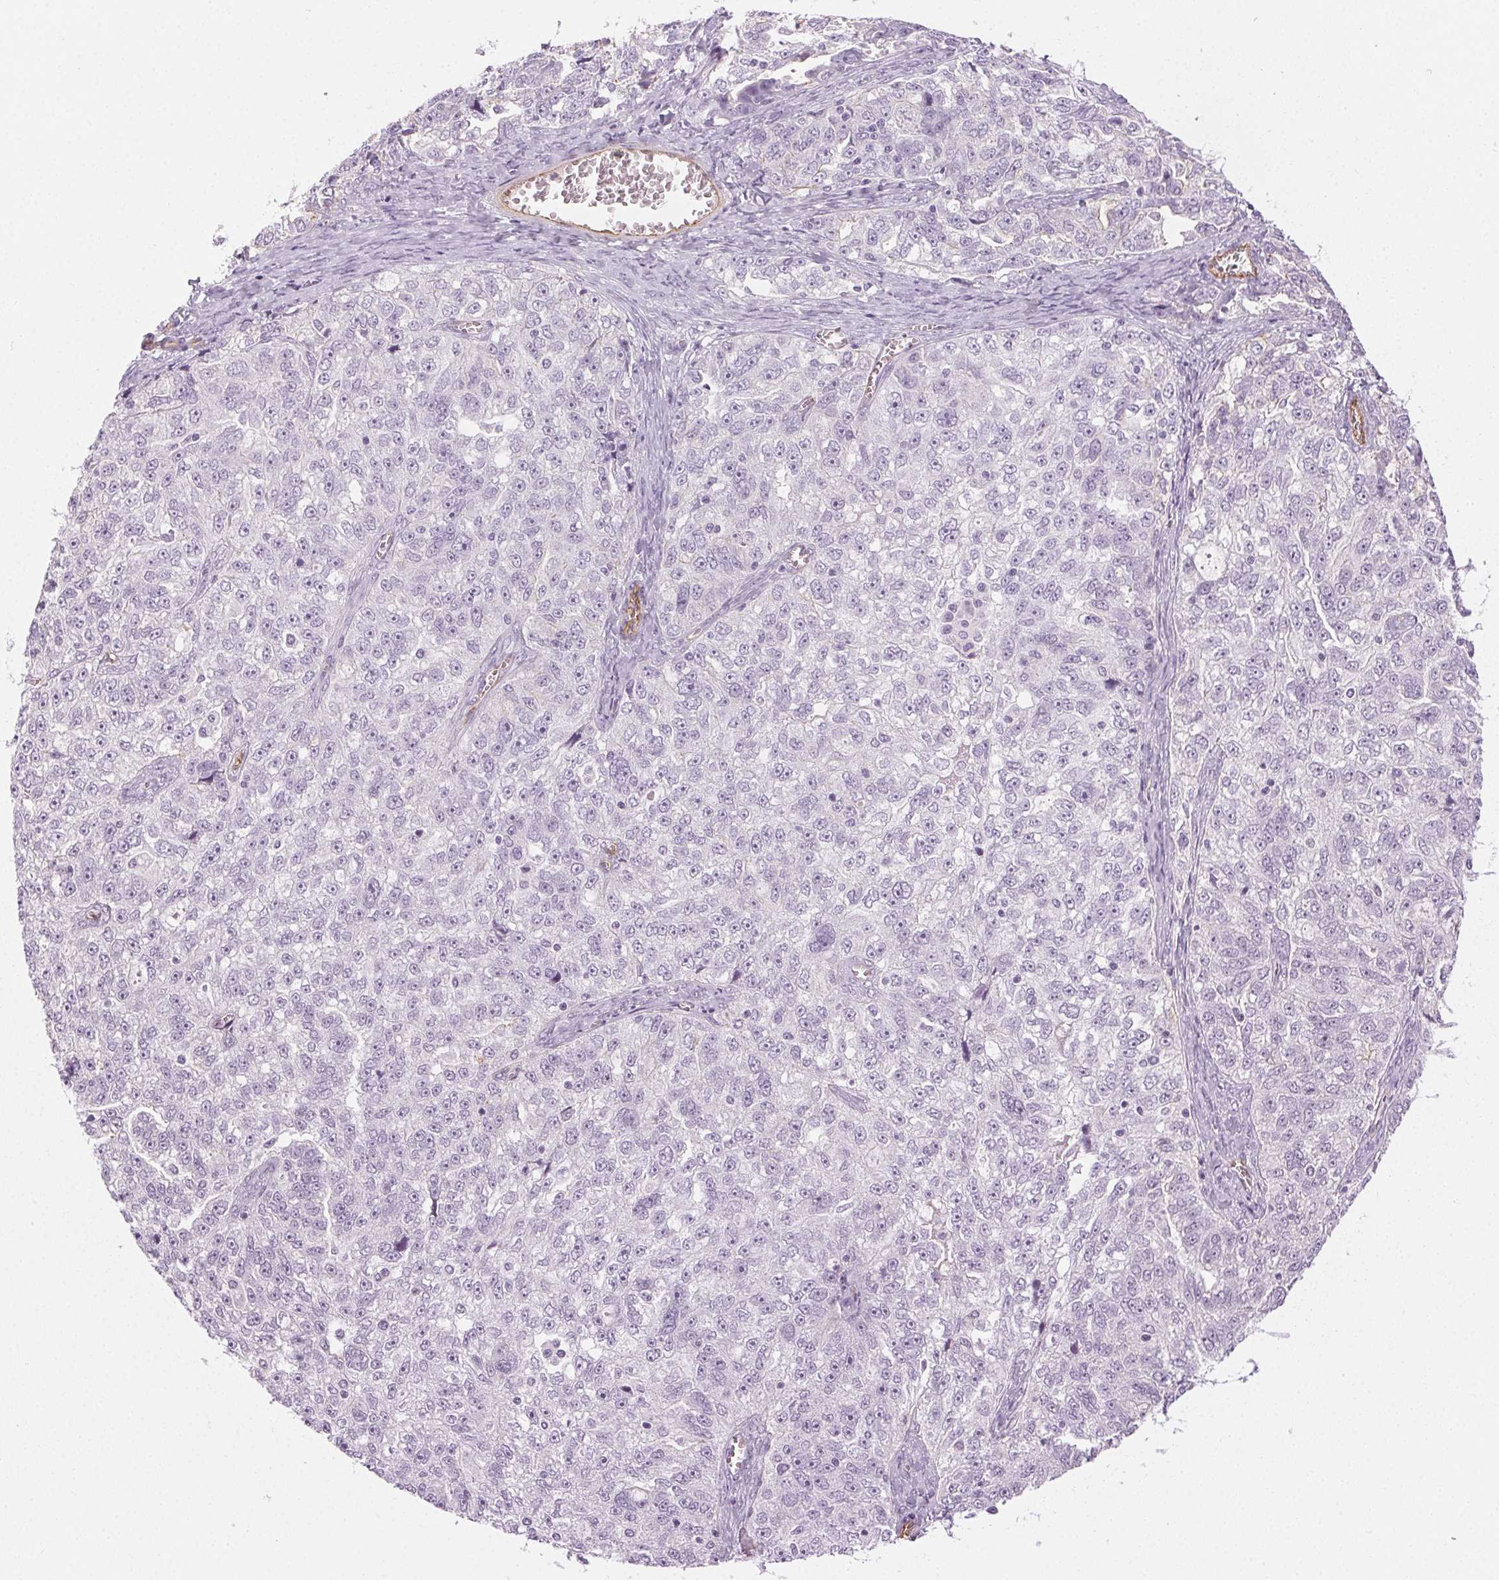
{"staining": {"intensity": "negative", "quantity": "none", "location": "none"}, "tissue": "ovarian cancer", "cell_type": "Tumor cells", "image_type": "cancer", "snomed": [{"axis": "morphology", "description": "Cystadenocarcinoma, serous, NOS"}, {"axis": "topography", "description": "Ovary"}], "caption": "Tumor cells are negative for brown protein staining in ovarian cancer.", "gene": "AIF1L", "patient": {"sex": "female", "age": 51}}